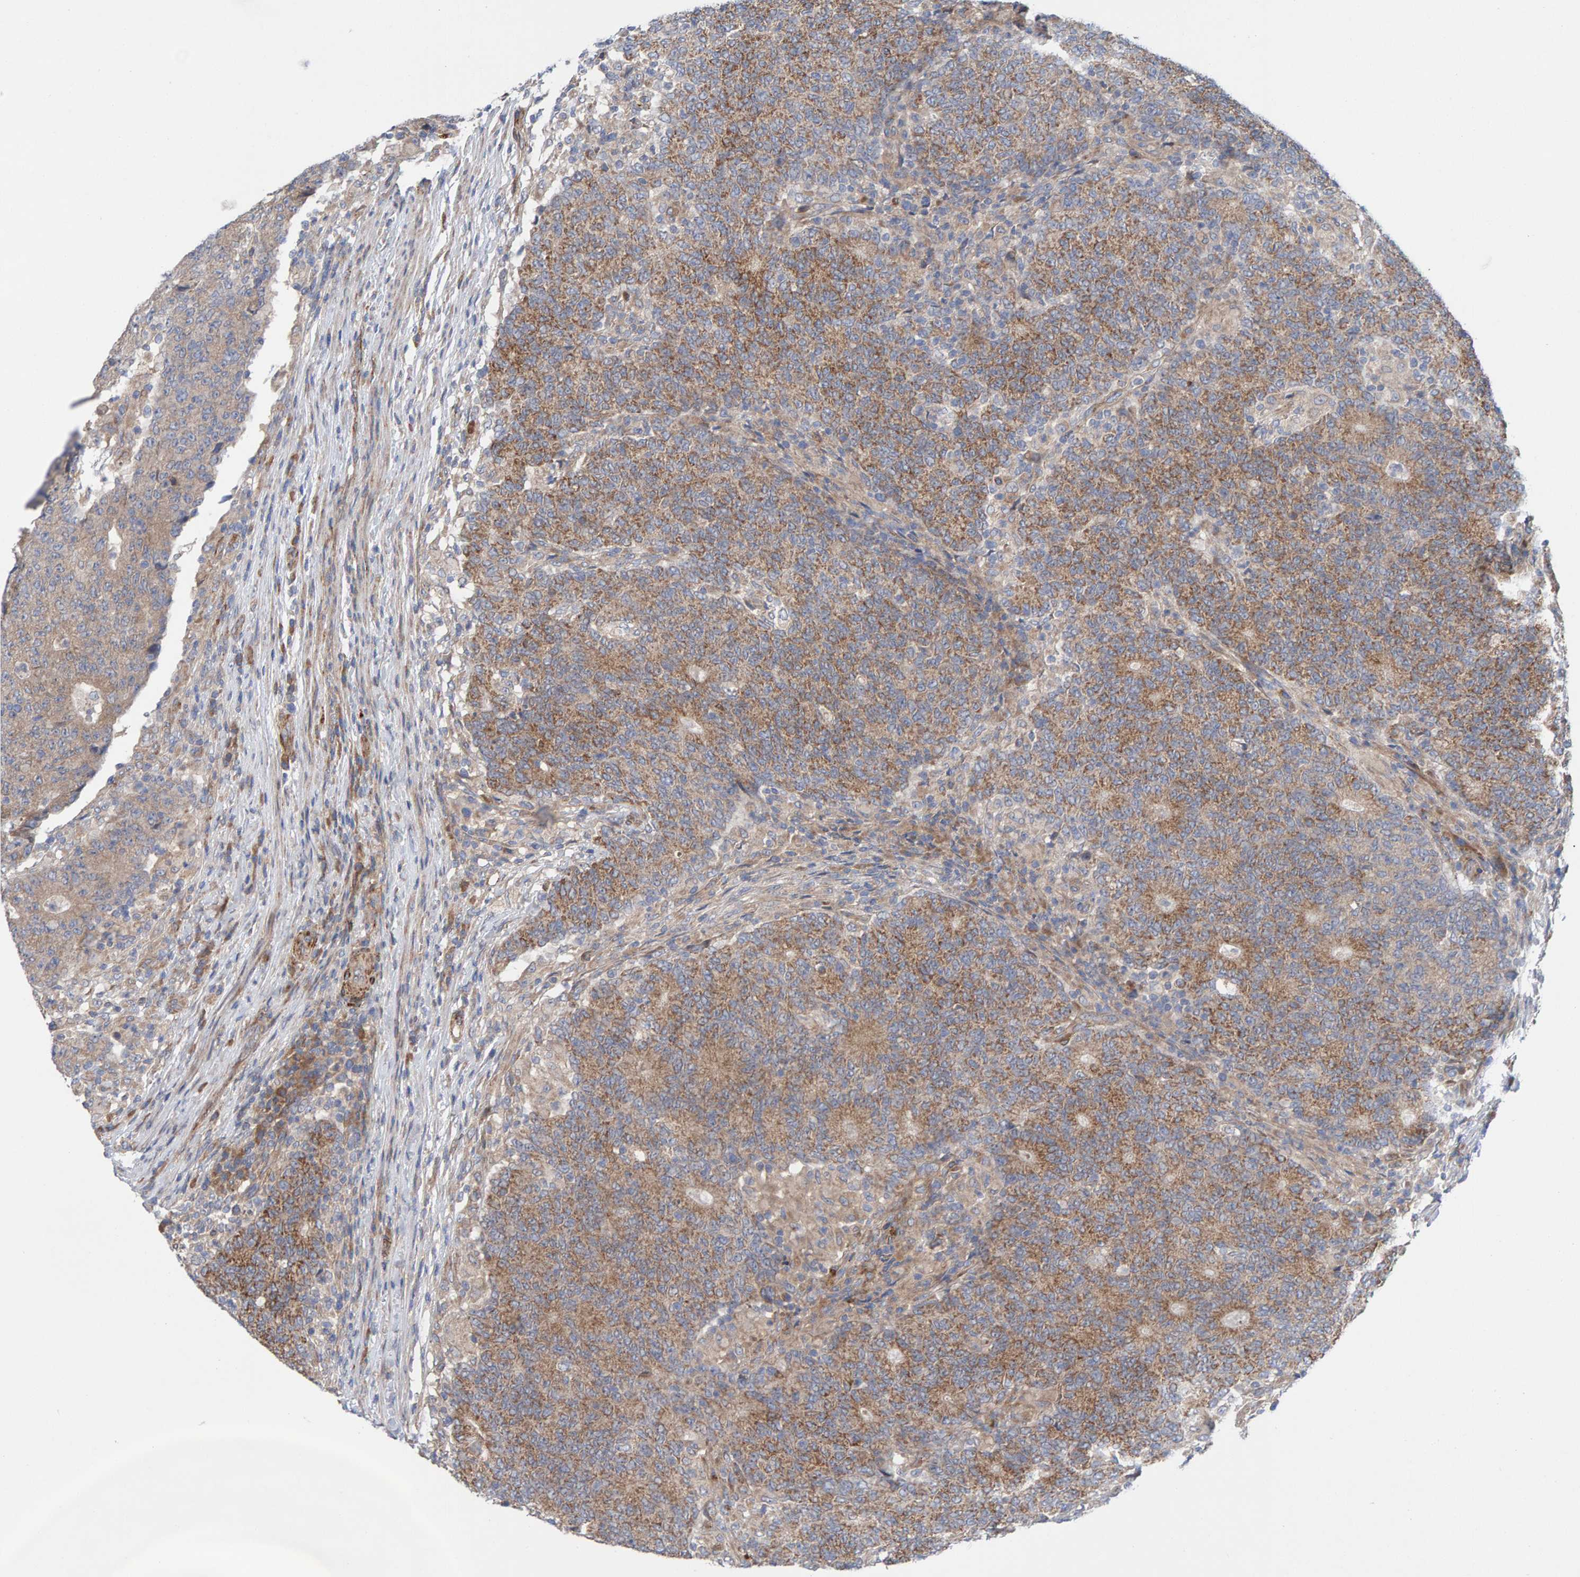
{"staining": {"intensity": "moderate", "quantity": ">75%", "location": "cytoplasmic/membranous"}, "tissue": "colorectal cancer", "cell_type": "Tumor cells", "image_type": "cancer", "snomed": [{"axis": "morphology", "description": "Normal tissue, NOS"}, {"axis": "morphology", "description": "Adenocarcinoma, NOS"}, {"axis": "topography", "description": "Colon"}], "caption": "Immunohistochemical staining of colorectal adenocarcinoma reveals medium levels of moderate cytoplasmic/membranous protein expression in about >75% of tumor cells.", "gene": "CDK5RAP3", "patient": {"sex": "female", "age": 75}}